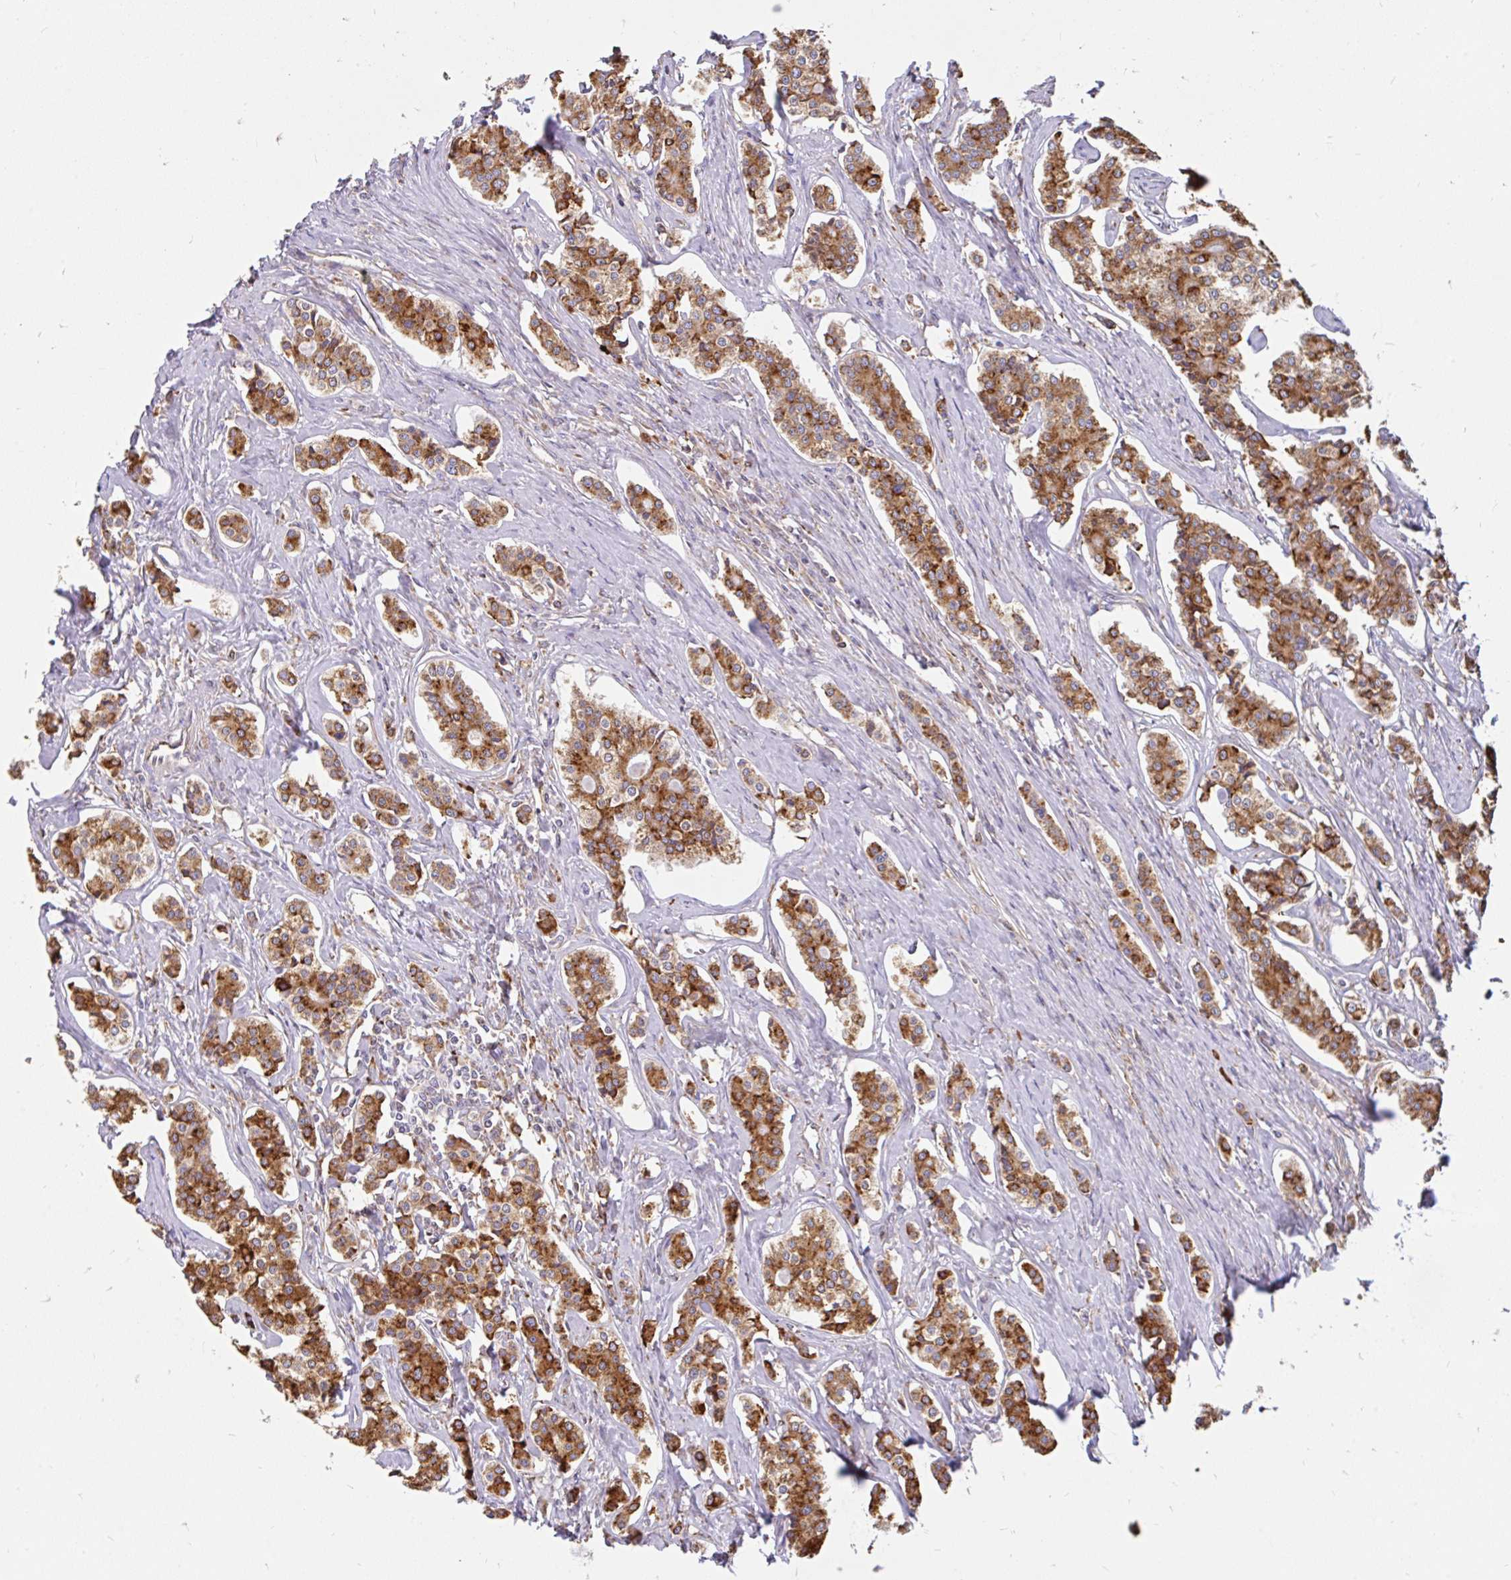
{"staining": {"intensity": "strong", "quantity": ">75%", "location": "cytoplasmic/membranous"}, "tissue": "carcinoid", "cell_type": "Tumor cells", "image_type": "cancer", "snomed": [{"axis": "morphology", "description": "Carcinoid, malignant, NOS"}, {"axis": "topography", "description": "Small intestine"}], "caption": "This is an image of IHC staining of carcinoid (malignant), which shows strong staining in the cytoplasmic/membranous of tumor cells.", "gene": "EML5", "patient": {"sex": "male", "age": 63}}